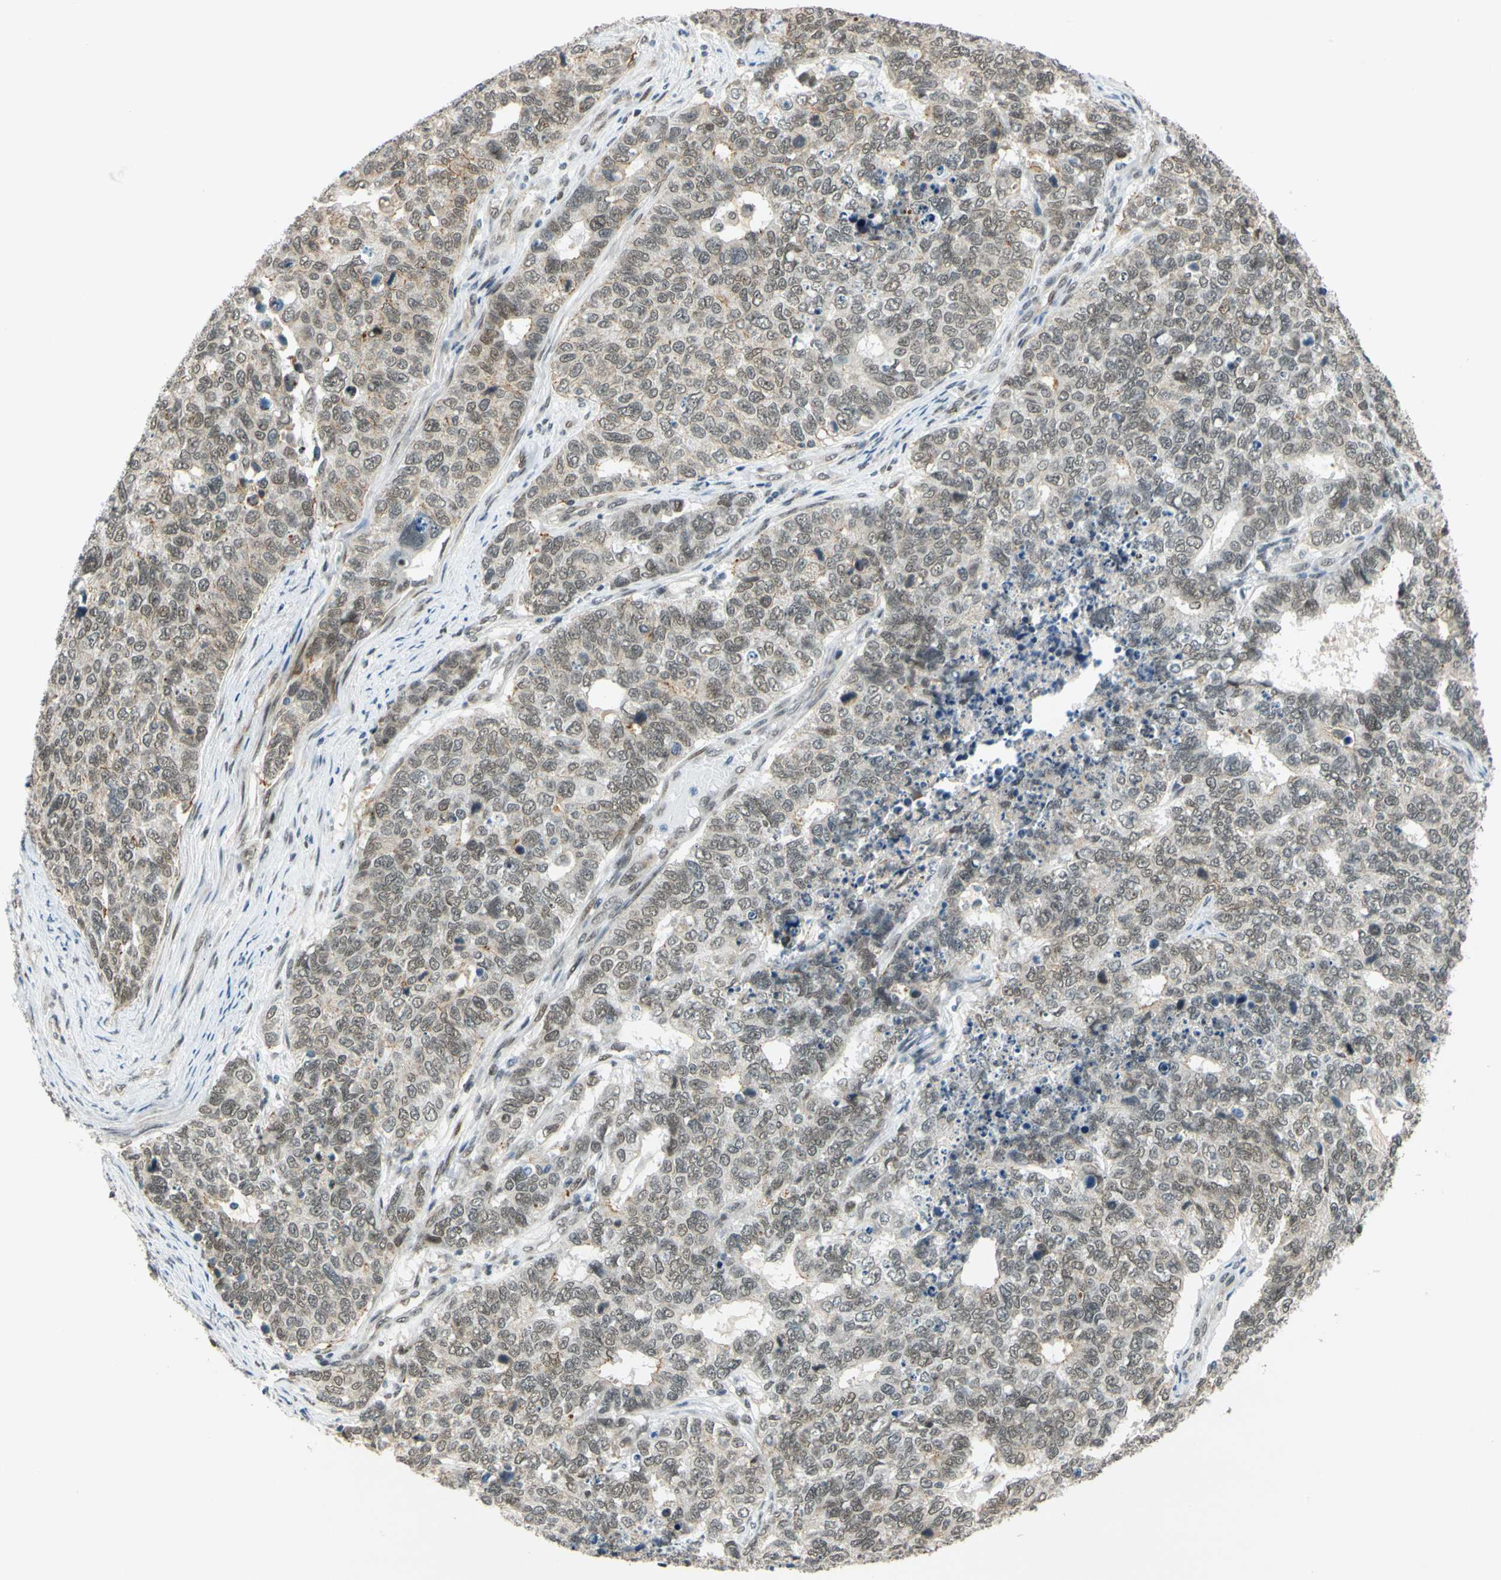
{"staining": {"intensity": "weak", "quantity": ">75%", "location": "cytoplasmic/membranous,nuclear"}, "tissue": "cervical cancer", "cell_type": "Tumor cells", "image_type": "cancer", "snomed": [{"axis": "morphology", "description": "Squamous cell carcinoma, NOS"}, {"axis": "topography", "description": "Cervix"}], "caption": "The immunohistochemical stain shows weak cytoplasmic/membranous and nuclear positivity in tumor cells of cervical cancer (squamous cell carcinoma) tissue.", "gene": "POGZ", "patient": {"sex": "female", "age": 63}}